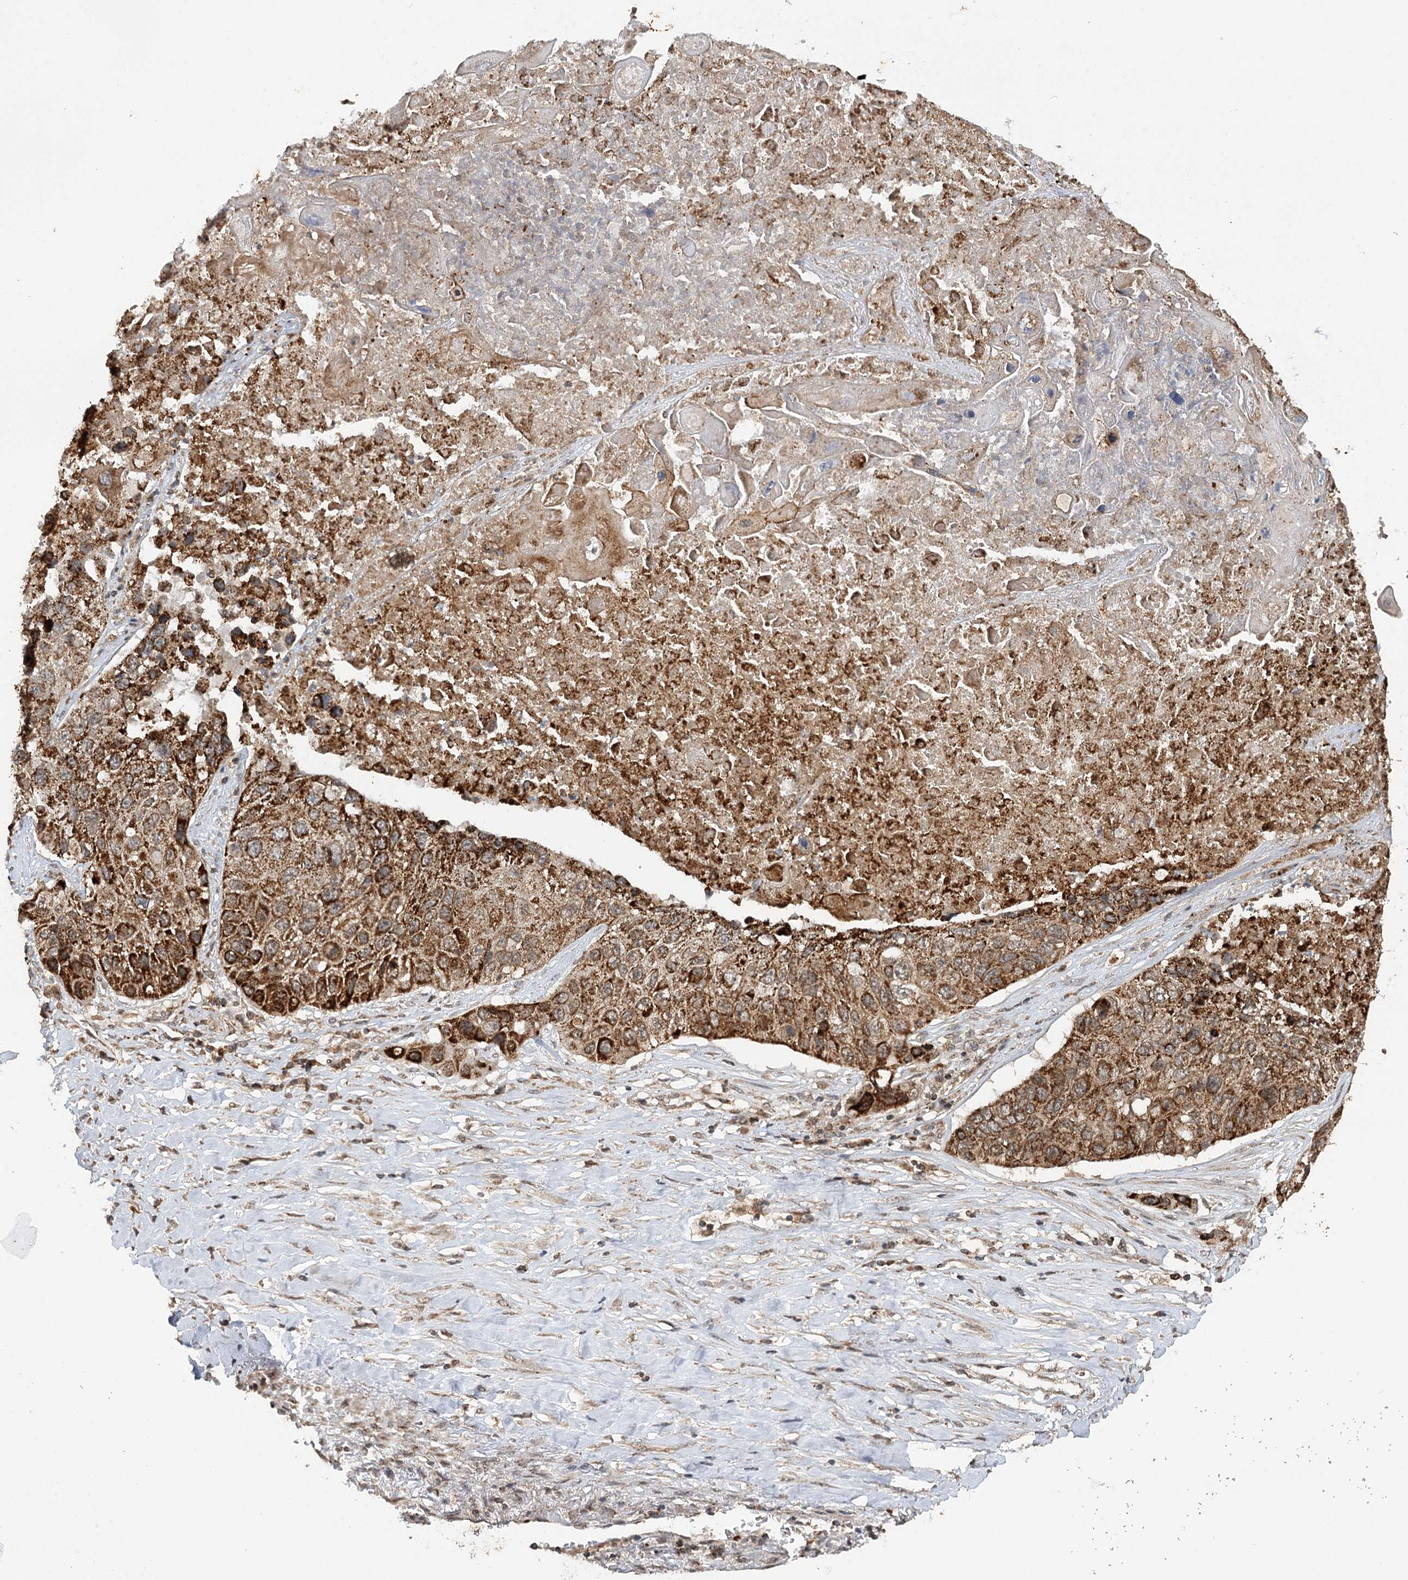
{"staining": {"intensity": "strong", "quantity": ">75%", "location": "cytoplasmic/membranous"}, "tissue": "lung cancer", "cell_type": "Tumor cells", "image_type": "cancer", "snomed": [{"axis": "morphology", "description": "Squamous cell carcinoma, NOS"}, {"axis": "topography", "description": "Lung"}], "caption": "The histopathology image shows immunohistochemical staining of lung cancer (squamous cell carcinoma). There is strong cytoplasmic/membranous staining is appreciated in approximately >75% of tumor cells.", "gene": "ZNRF3", "patient": {"sex": "male", "age": 61}}